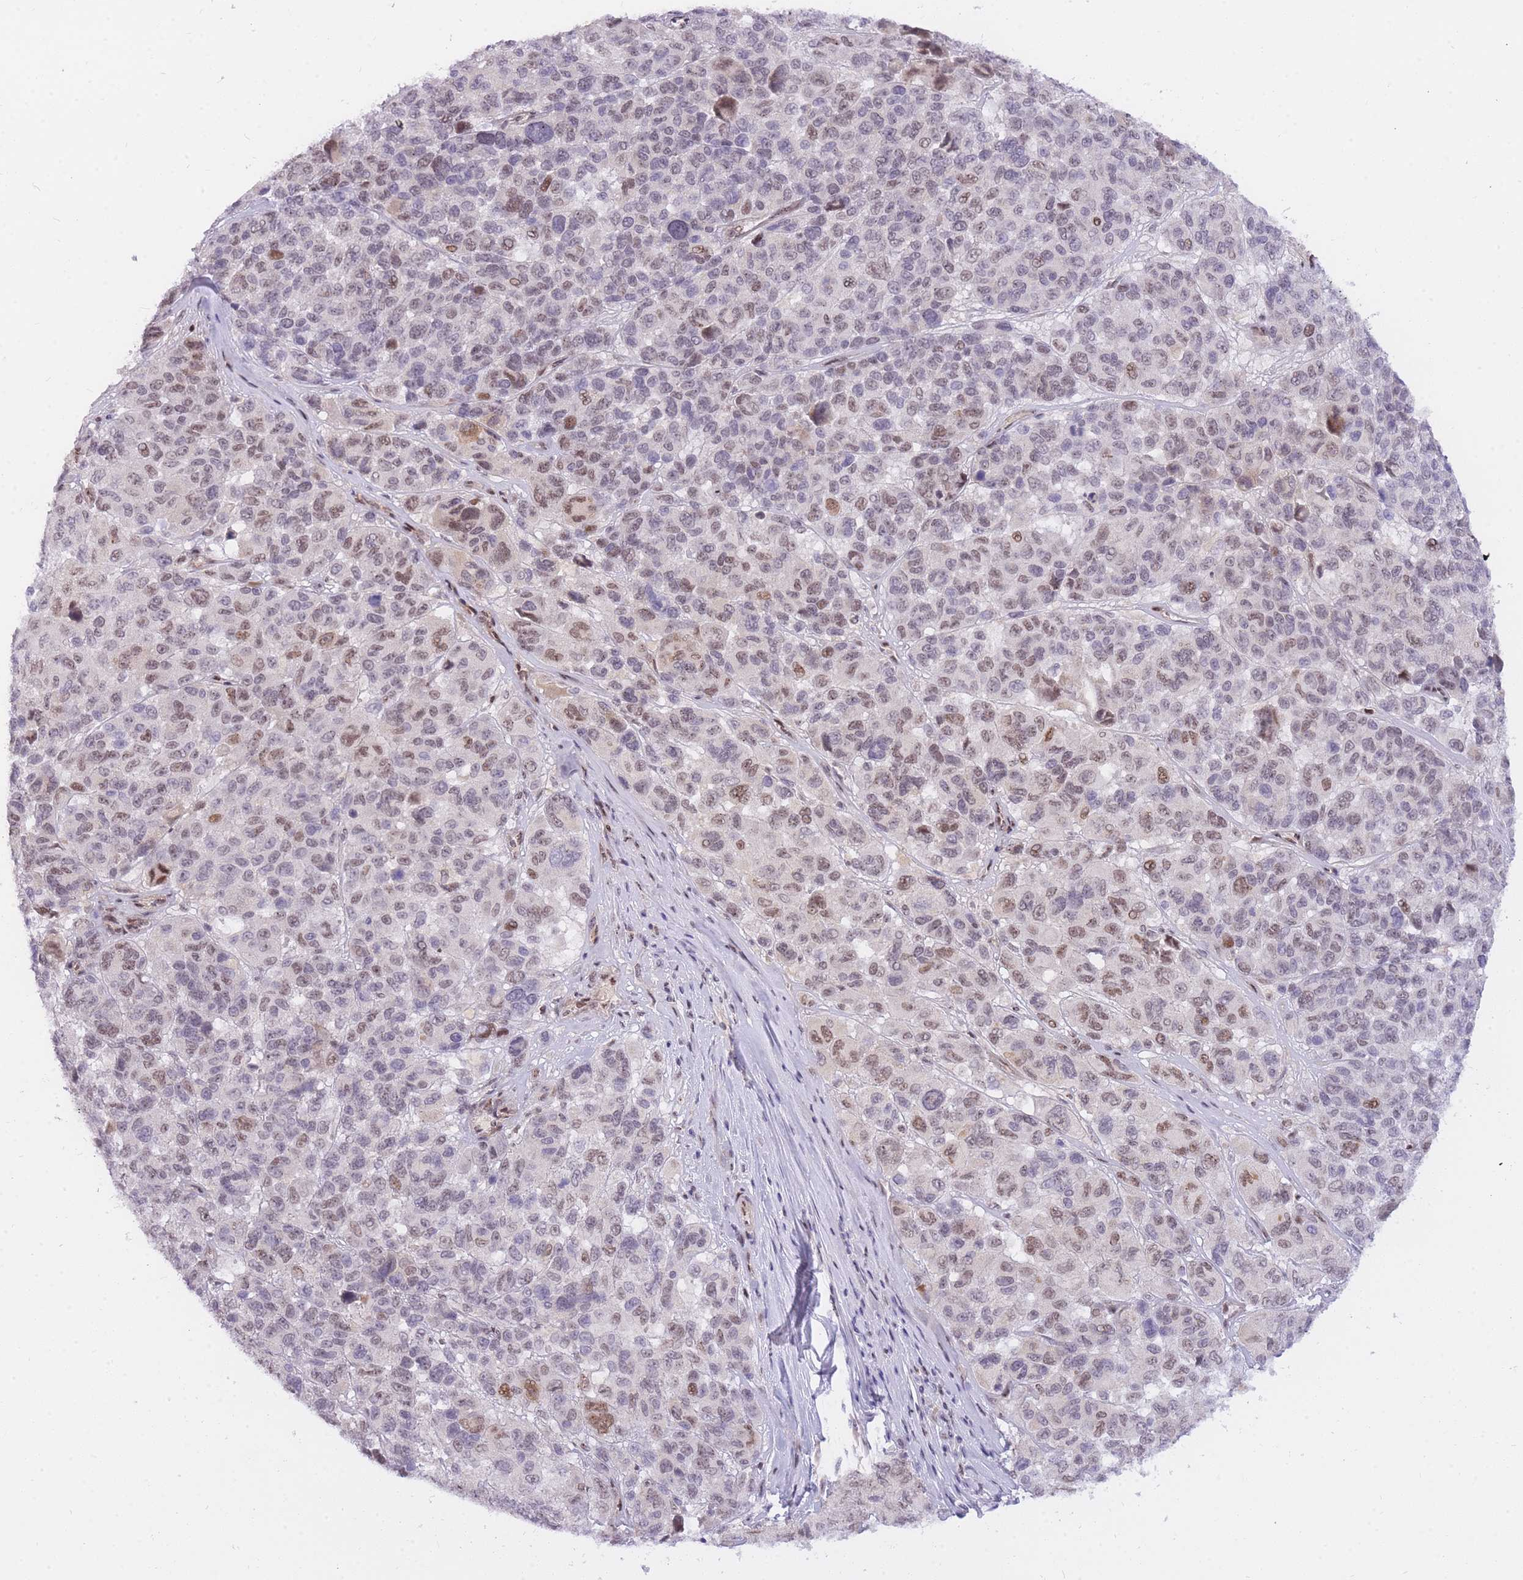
{"staining": {"intensity": "moderate", "quantity": "25%-75%", "location": "nuclear"}, "tissue": "melanoma", "cell_type": "Tumor cells", "image_type": "cancer", "snomed": [{"axis": "morphology", "description": "Malignant melanoma, NOS"}, {"axis": "topography", "description": "Skin"}], "caption": "A micrograph showing moderate nuclear expression in about 25%-75% of tumor cells in melanoma, as visualized by brown immunohistochemical staining.", "gene": "TLE2", "patient": {"sex": "female", "age": 66}}